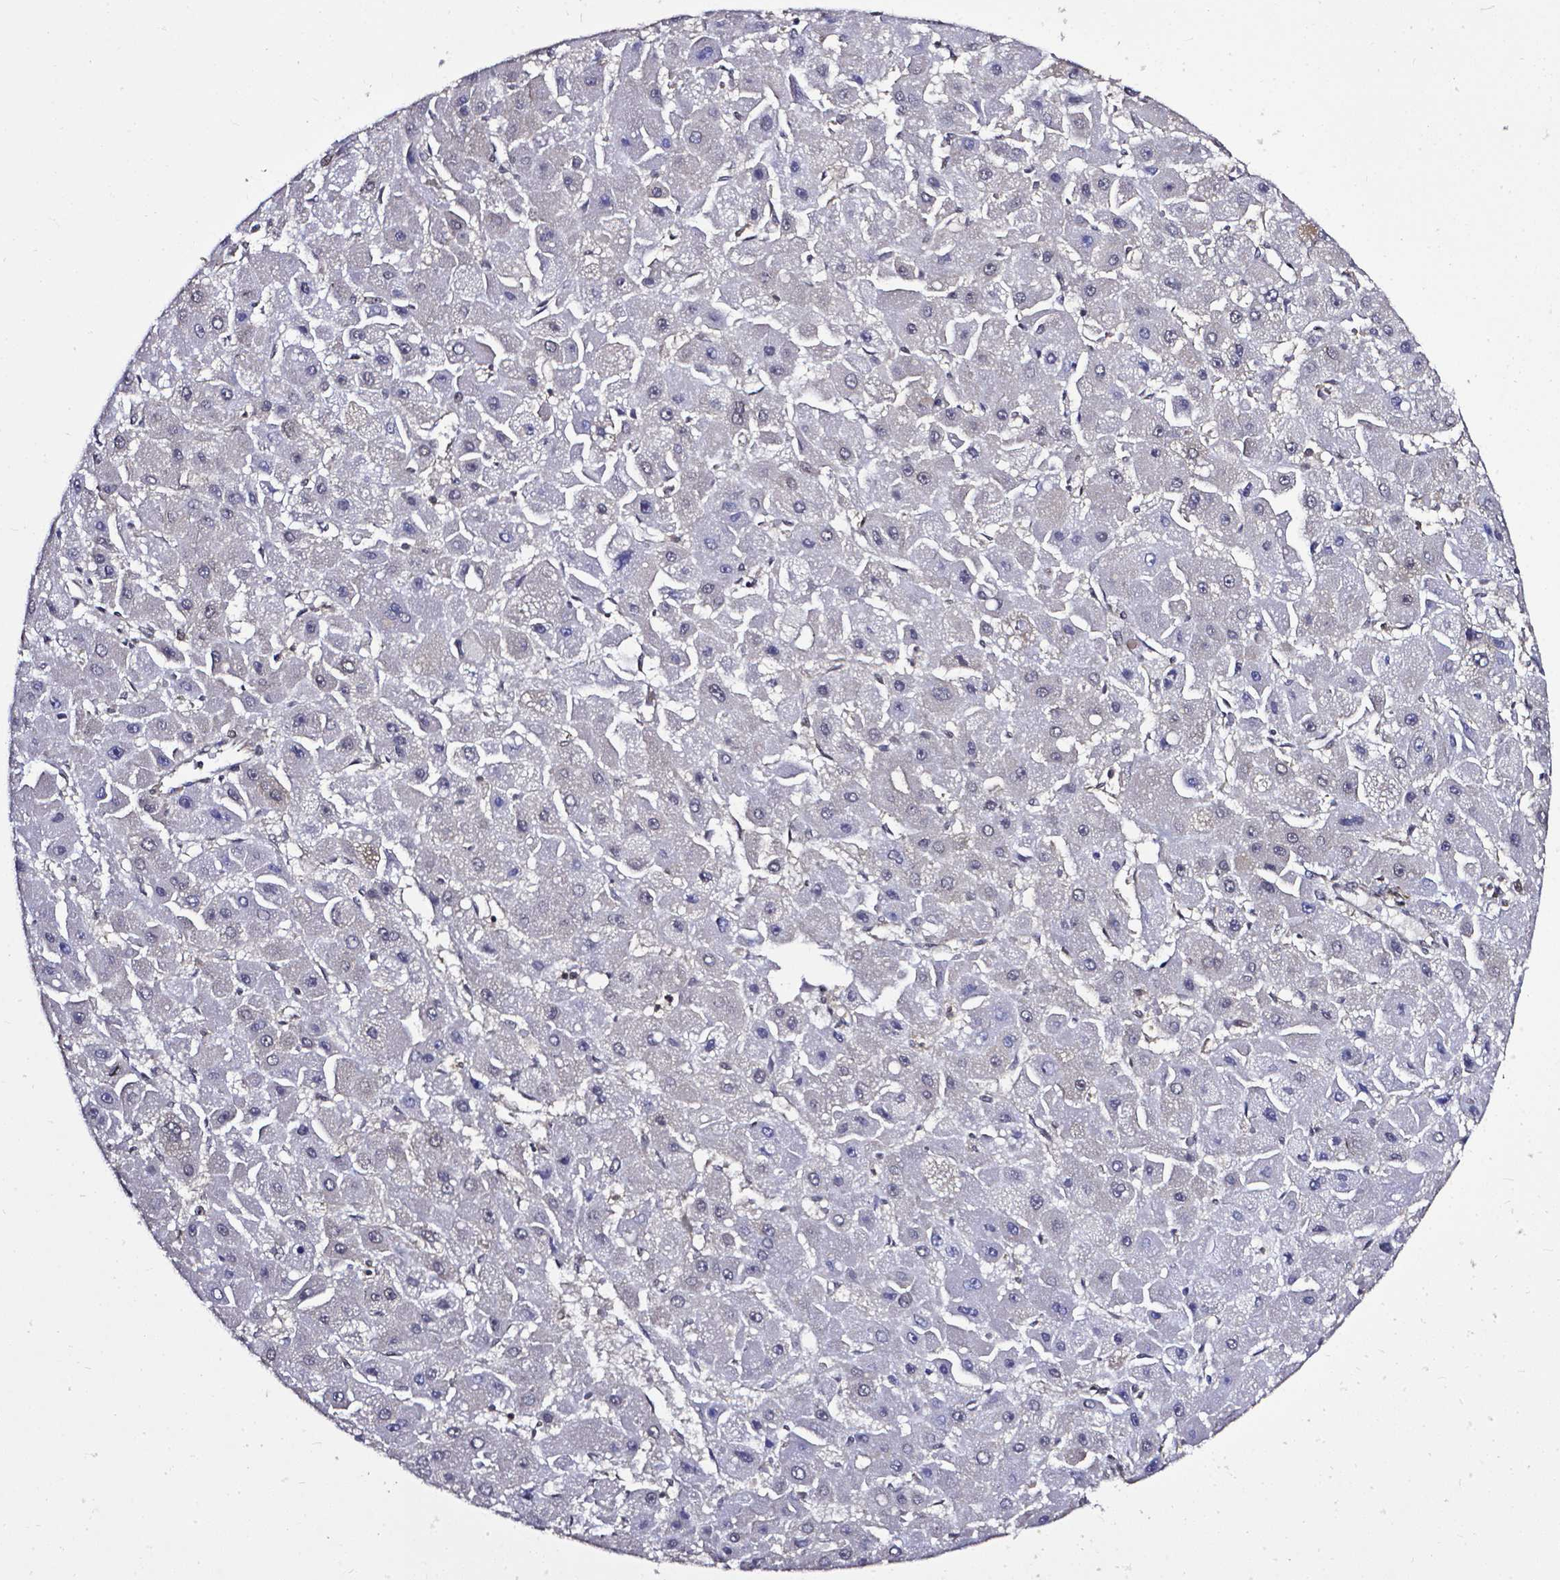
{"staining": {"intensity": "negative", "quantity": "none", "location": "none"}, "tissue": "liver cancer", "cell_type": "Tumor cells", "image_type": "cancer", "snomed": [{"axis": "morphology", "description": "Carcinoma, Hepatocellular, NOS"}, {"axis": "topography", "description": "Liver"}], "caption": "There is no significant staining in tumor cells of liver hepatocellular carcinoma.", "gene": "OTUB1", "patient": {"sex": "female", "age": 25}}